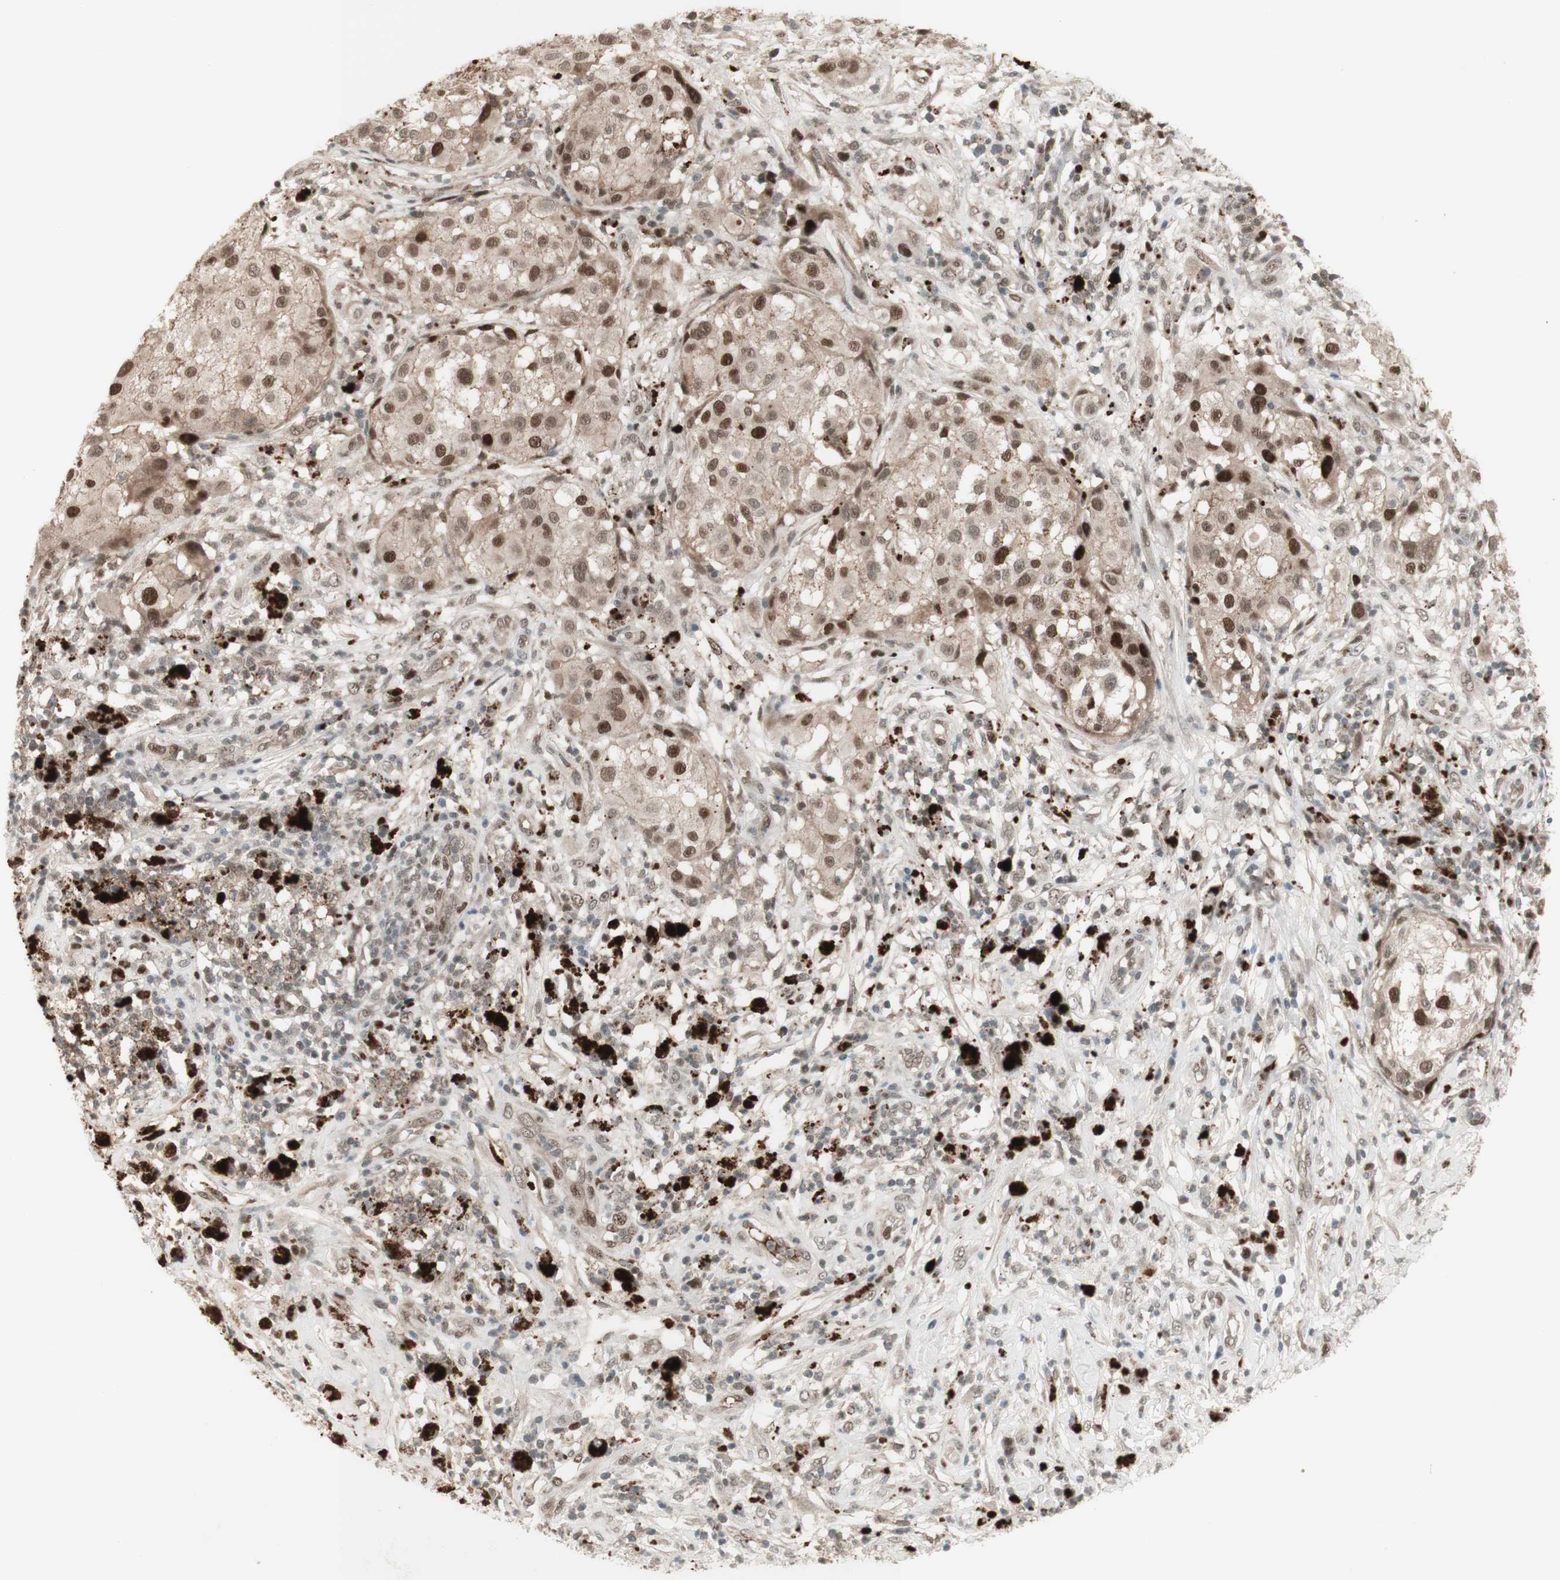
{"staining": {"intensity": "moderate", "quantity": "25%-75%", "location": "cytoplasmic/membranous,nuclear"}, "tissue": "melanoma", "cell_type": "Tumor cells", "image_type": "cancer", "snomed": [{"axis": "morphology", "description": "Necrosis, NOS"}, {"axis": "morphology", "description": "Malignant melanoma, NOS"}, {"axis": "topography", "description": "Skin"}], "caption": "The micrograph exhibits staining of melanoma, revealing moderate cytoplasmic/membranous and nuclear protein positivity (brown color) within tumor cells.", "gene": "MSH6", "patient": {"sex": "female", "age": 87}}